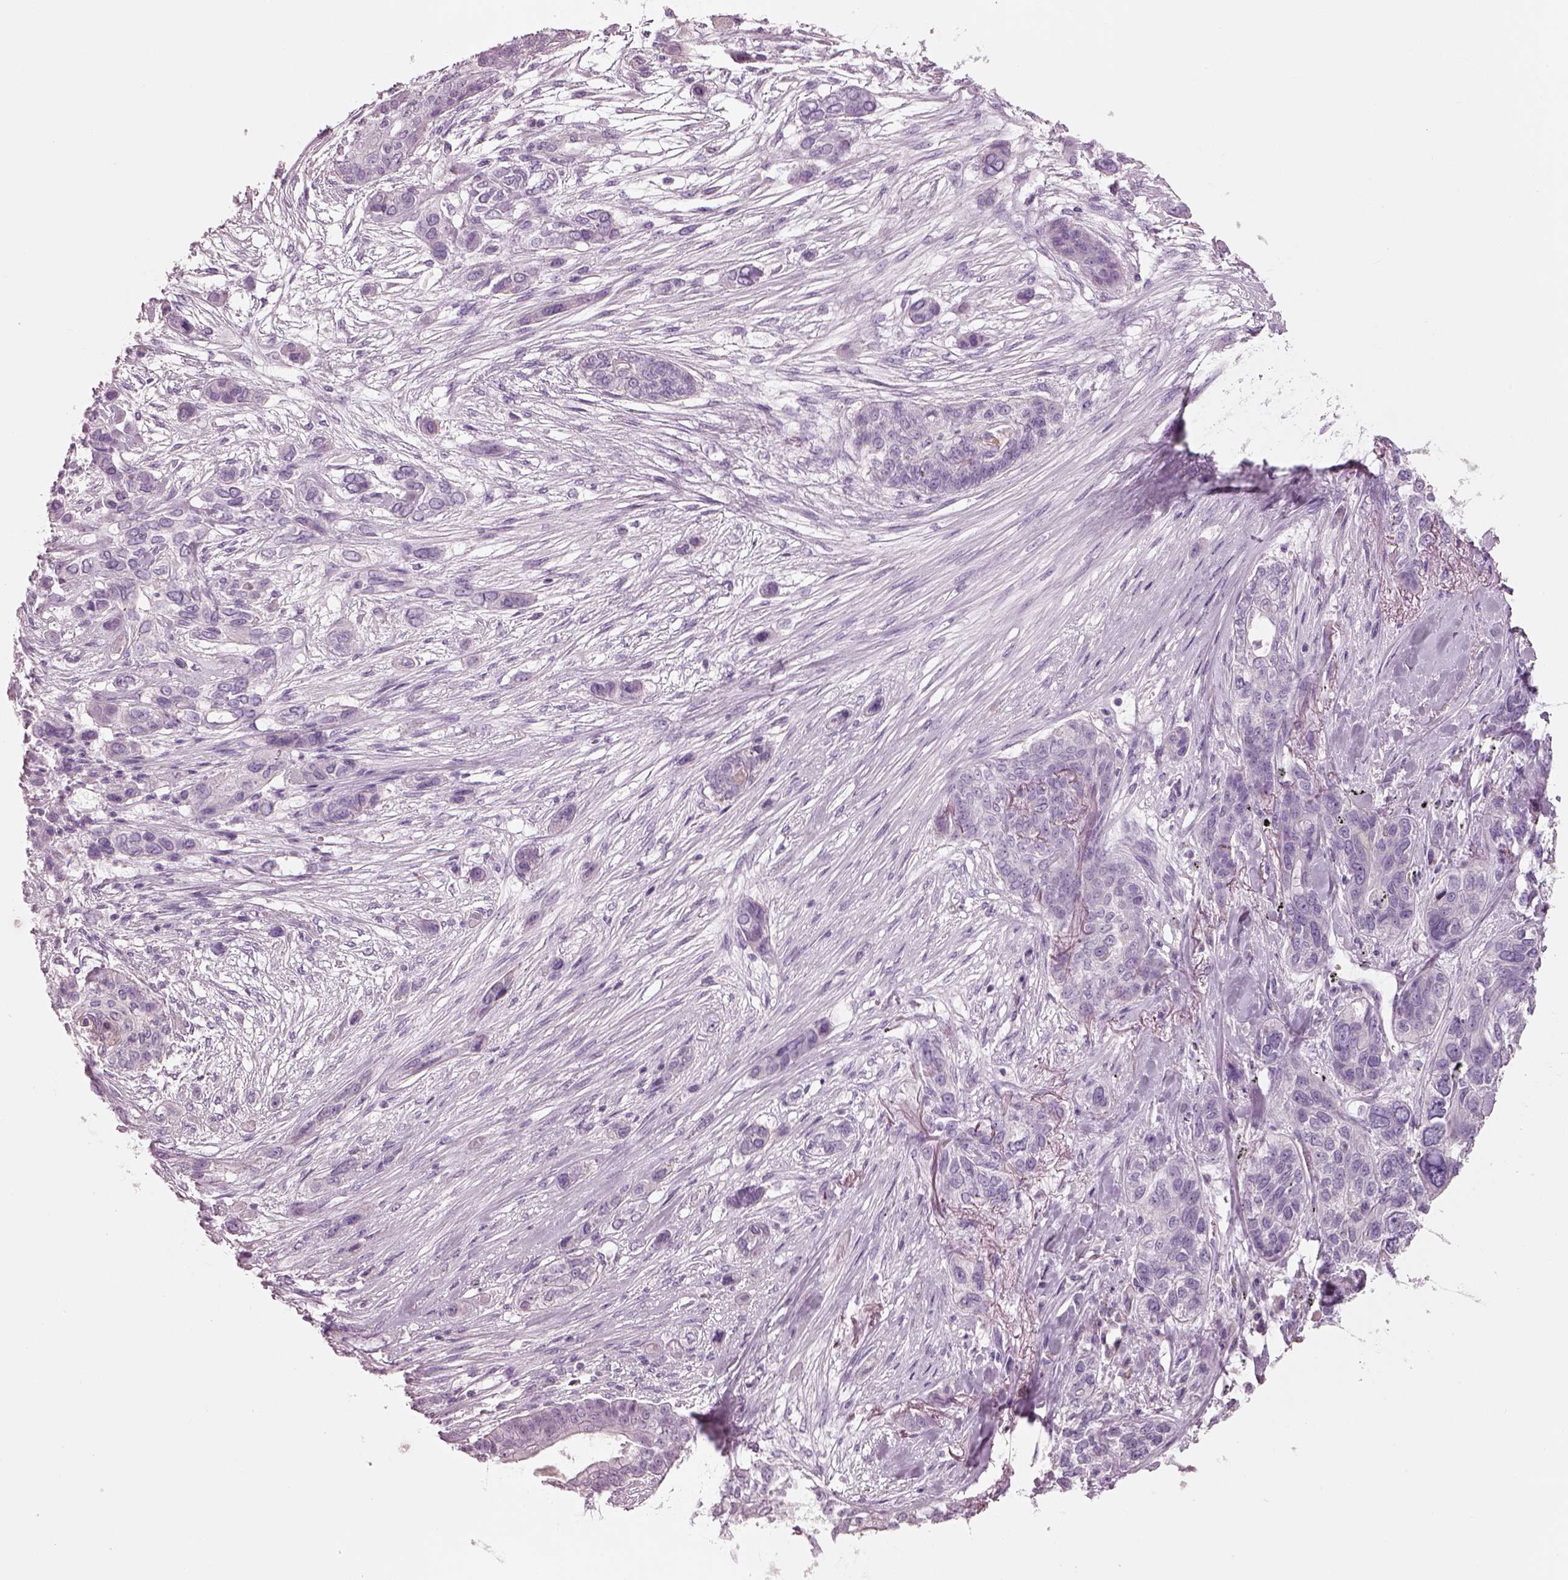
{"staining": {"intensity": "negative", "quantity": "none", "location": "none"}, "tissue": "lung cancer", "cell_type": "Tumor cells", "image_type": "cancer", "snomed": [{"axis": "morphology", "description": "Squamous cell carcinoma, NOS"}, {"axis": "topography", "description": "Lung"}], "caption": "High power microscopy photomicrograph of an immunohistochemistry (IHC) image of lung squamous cell carcinoma, revealing no significant positivity in tumor cells.", "gene": "SLC27A2", "patient": {"sex": "female", "age": 70}}